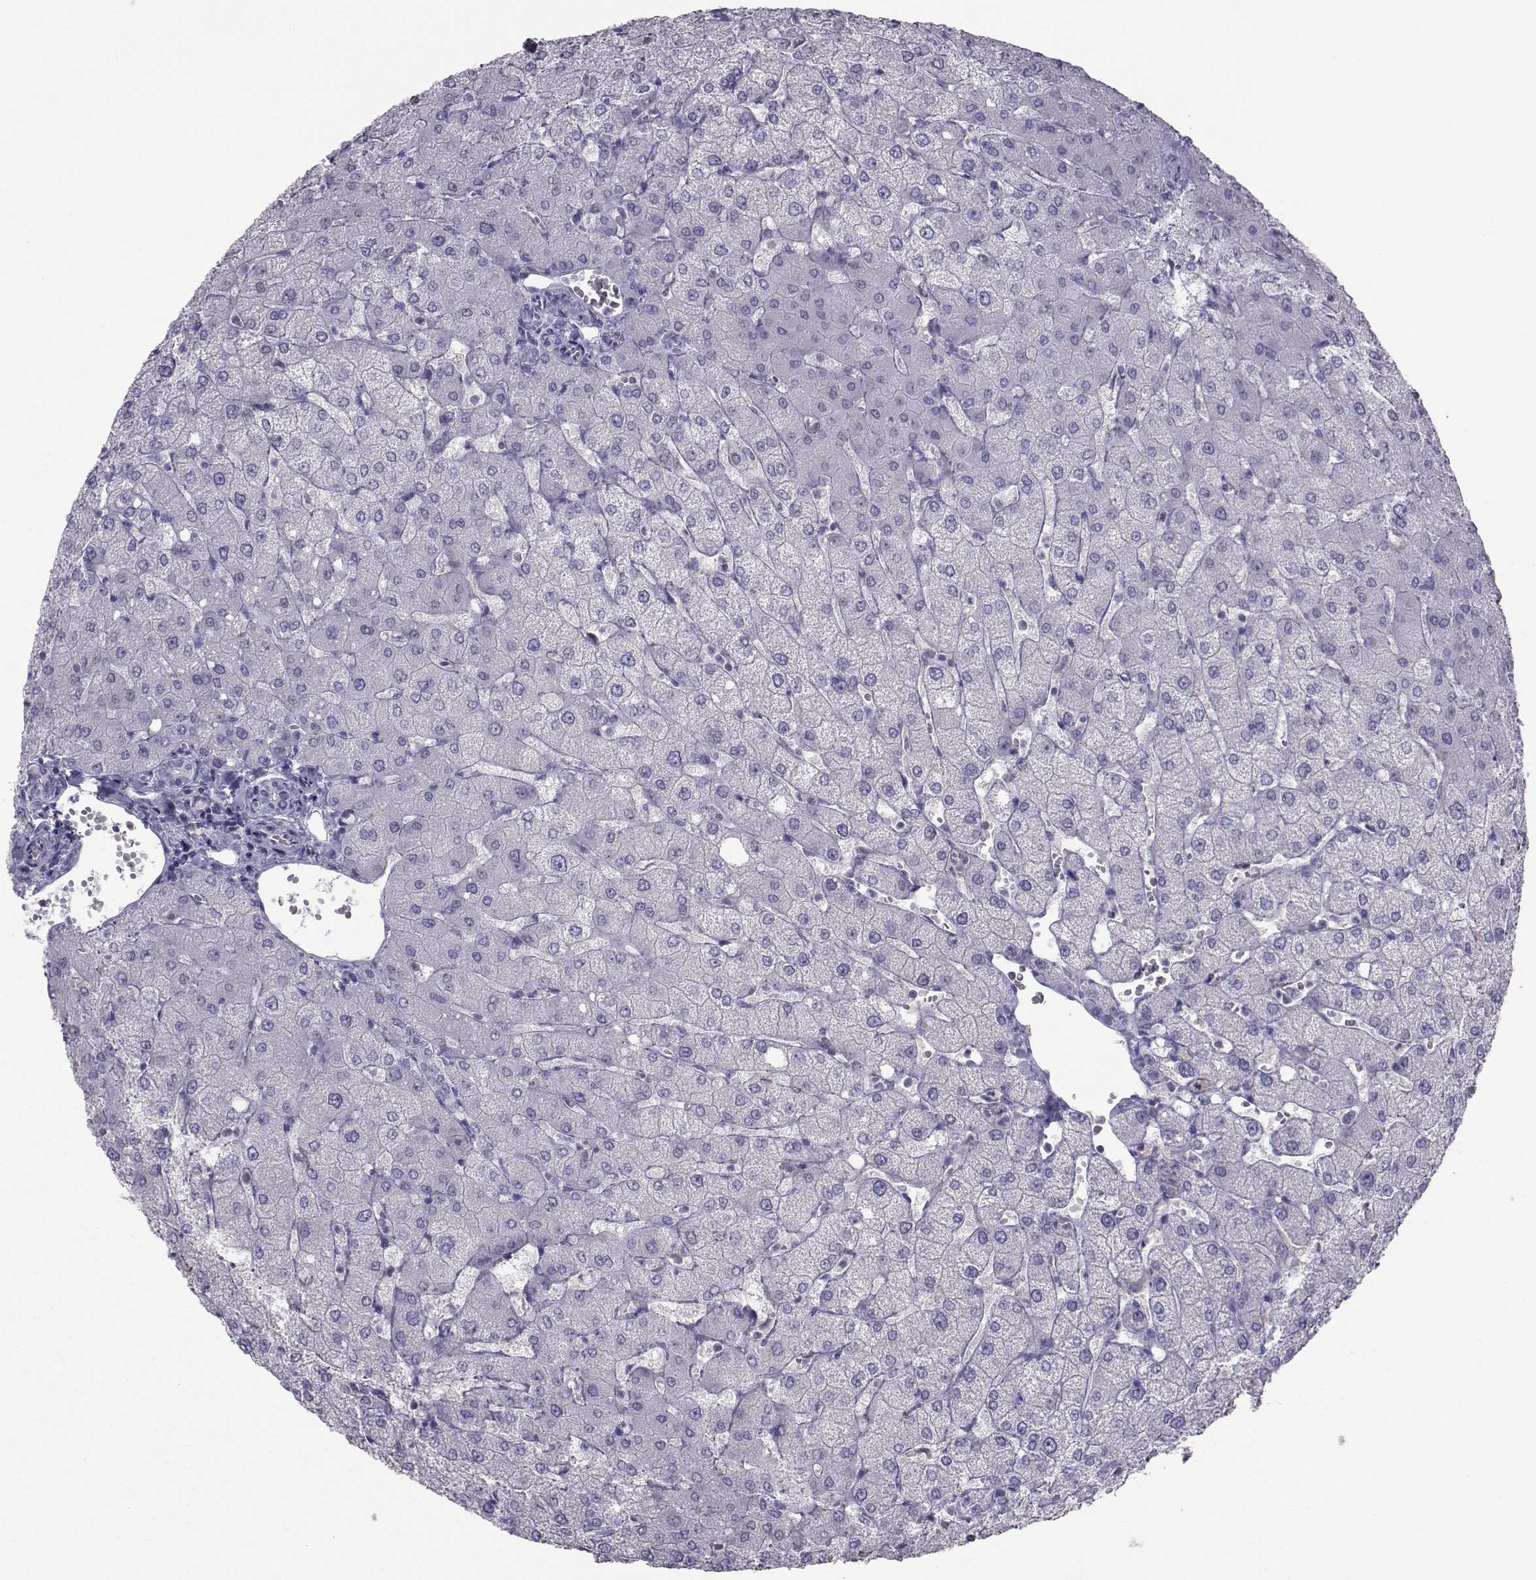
{"staining": {"intensity": "negative", "quantity": "none", "location": "none"}, "tissue": "liver", "cell_type": "Cholangiocytes", "image_type": "normal", "snomed": [{"axis": "morphology", "description": "Normal tissue, NOS"}, {"axis": "topography", "description": "Liver"}], "caption": "The immunohistochemistry (IHC) photomicrograph has no significant positivity in cholangiocytes of liver. The staining is performed using DAB (3,3'-diaminobenzidine) brown chromogen with nuclei counter-stained in using hematoxylin.", "gene": "GARIN3", "patient": {"sex": "female", "age": 54}}